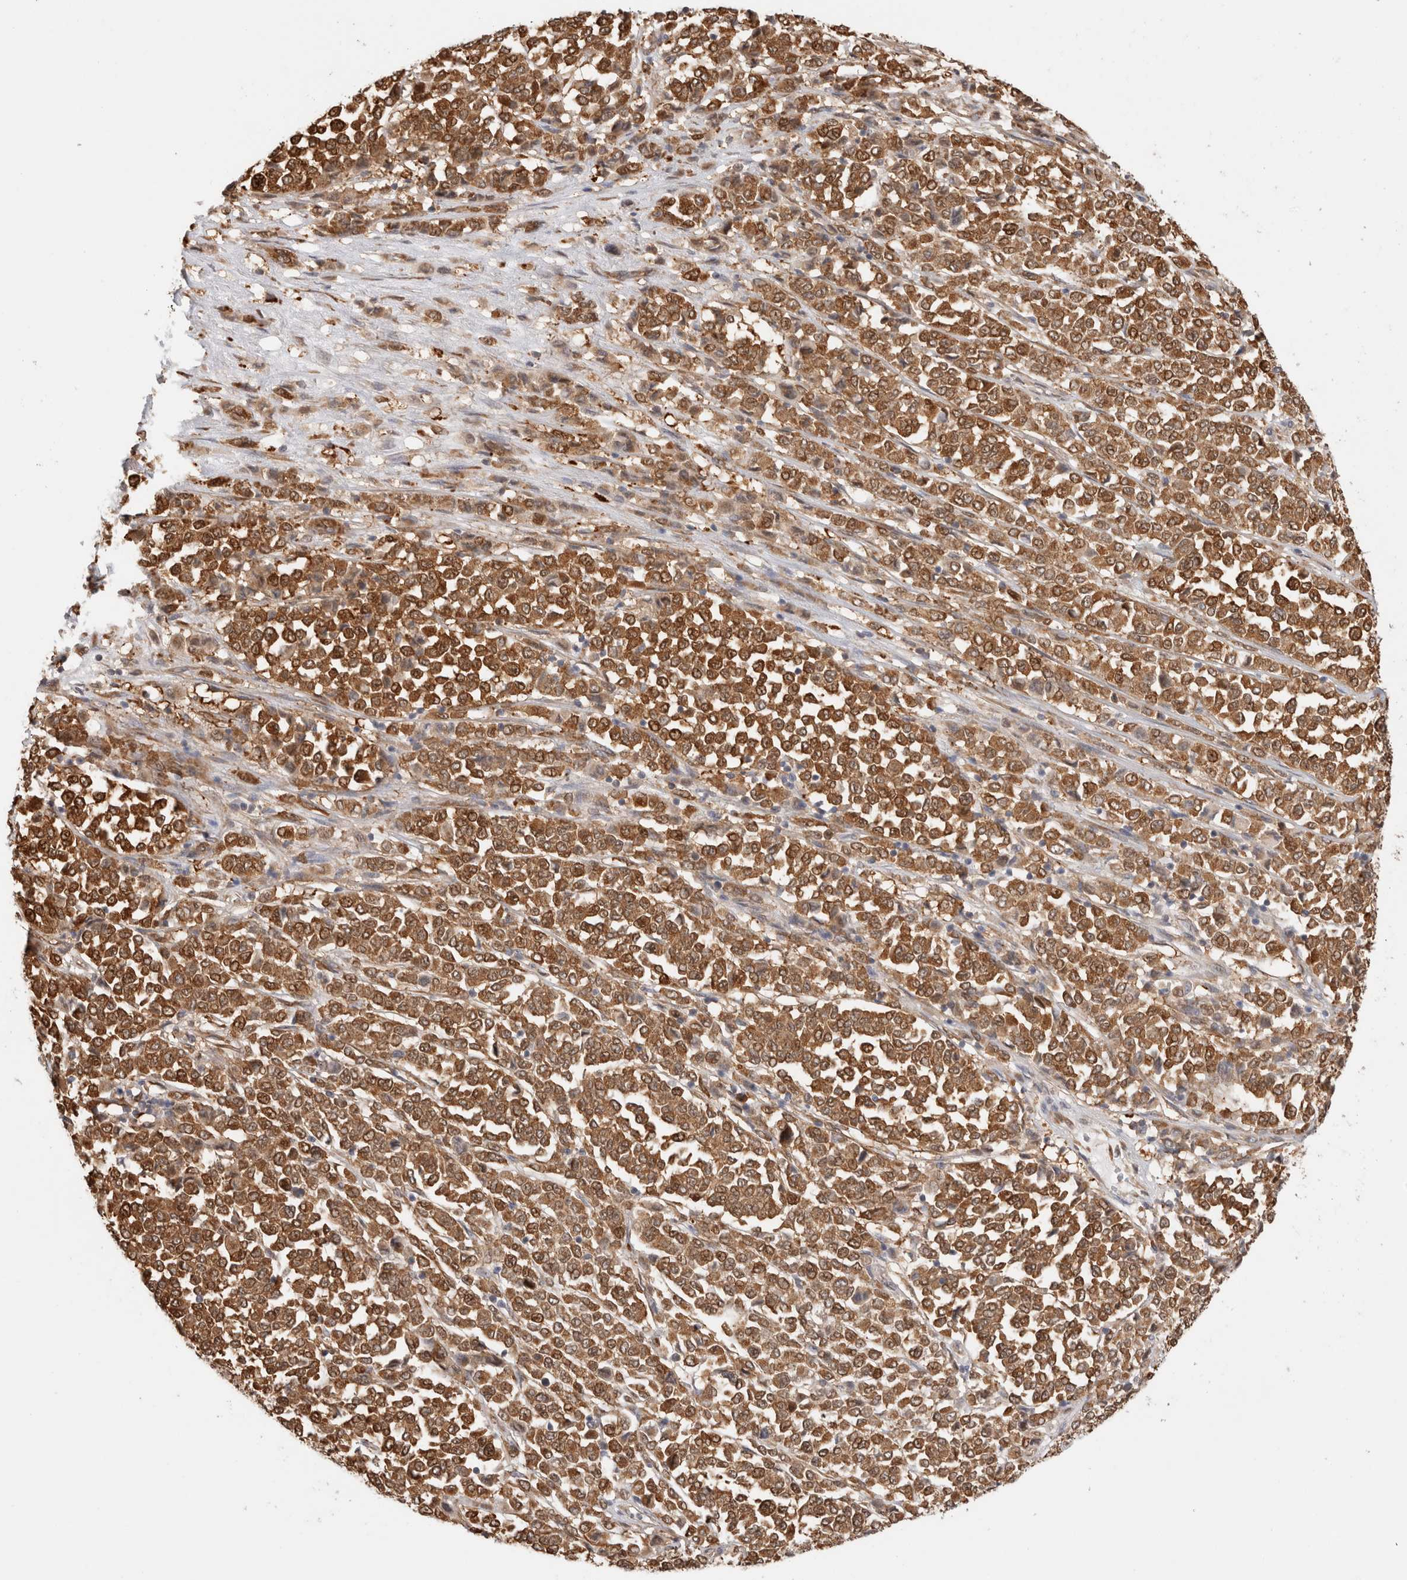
{"staining": {"intensity": "strong", "quantity": ">75%", "location": "cytoplasmic/membranous"}, "tissue": "melanoma", "cell_type": "Tumor cells", "image_type": "cancer", "snomed": [{"axis": "morphology", "description": "Malignant melanoma, Metastatic site"}, {"axis": "topography", "description": "Pancreas"}], "caption": "Malignant melanoma (metastatic site) stained with IHC demonstrates strong cytoplasmic/membranous expression in approximately >75% of tumor cells. The staining is performed using DAB (3,3'-diaminobenzidine) brown chromogen to label protein expression. The nuclei are counter-stained blue using hematoxylin.", "gene": "ACTL9", "patient": {"sex": "female", "age": 30}}